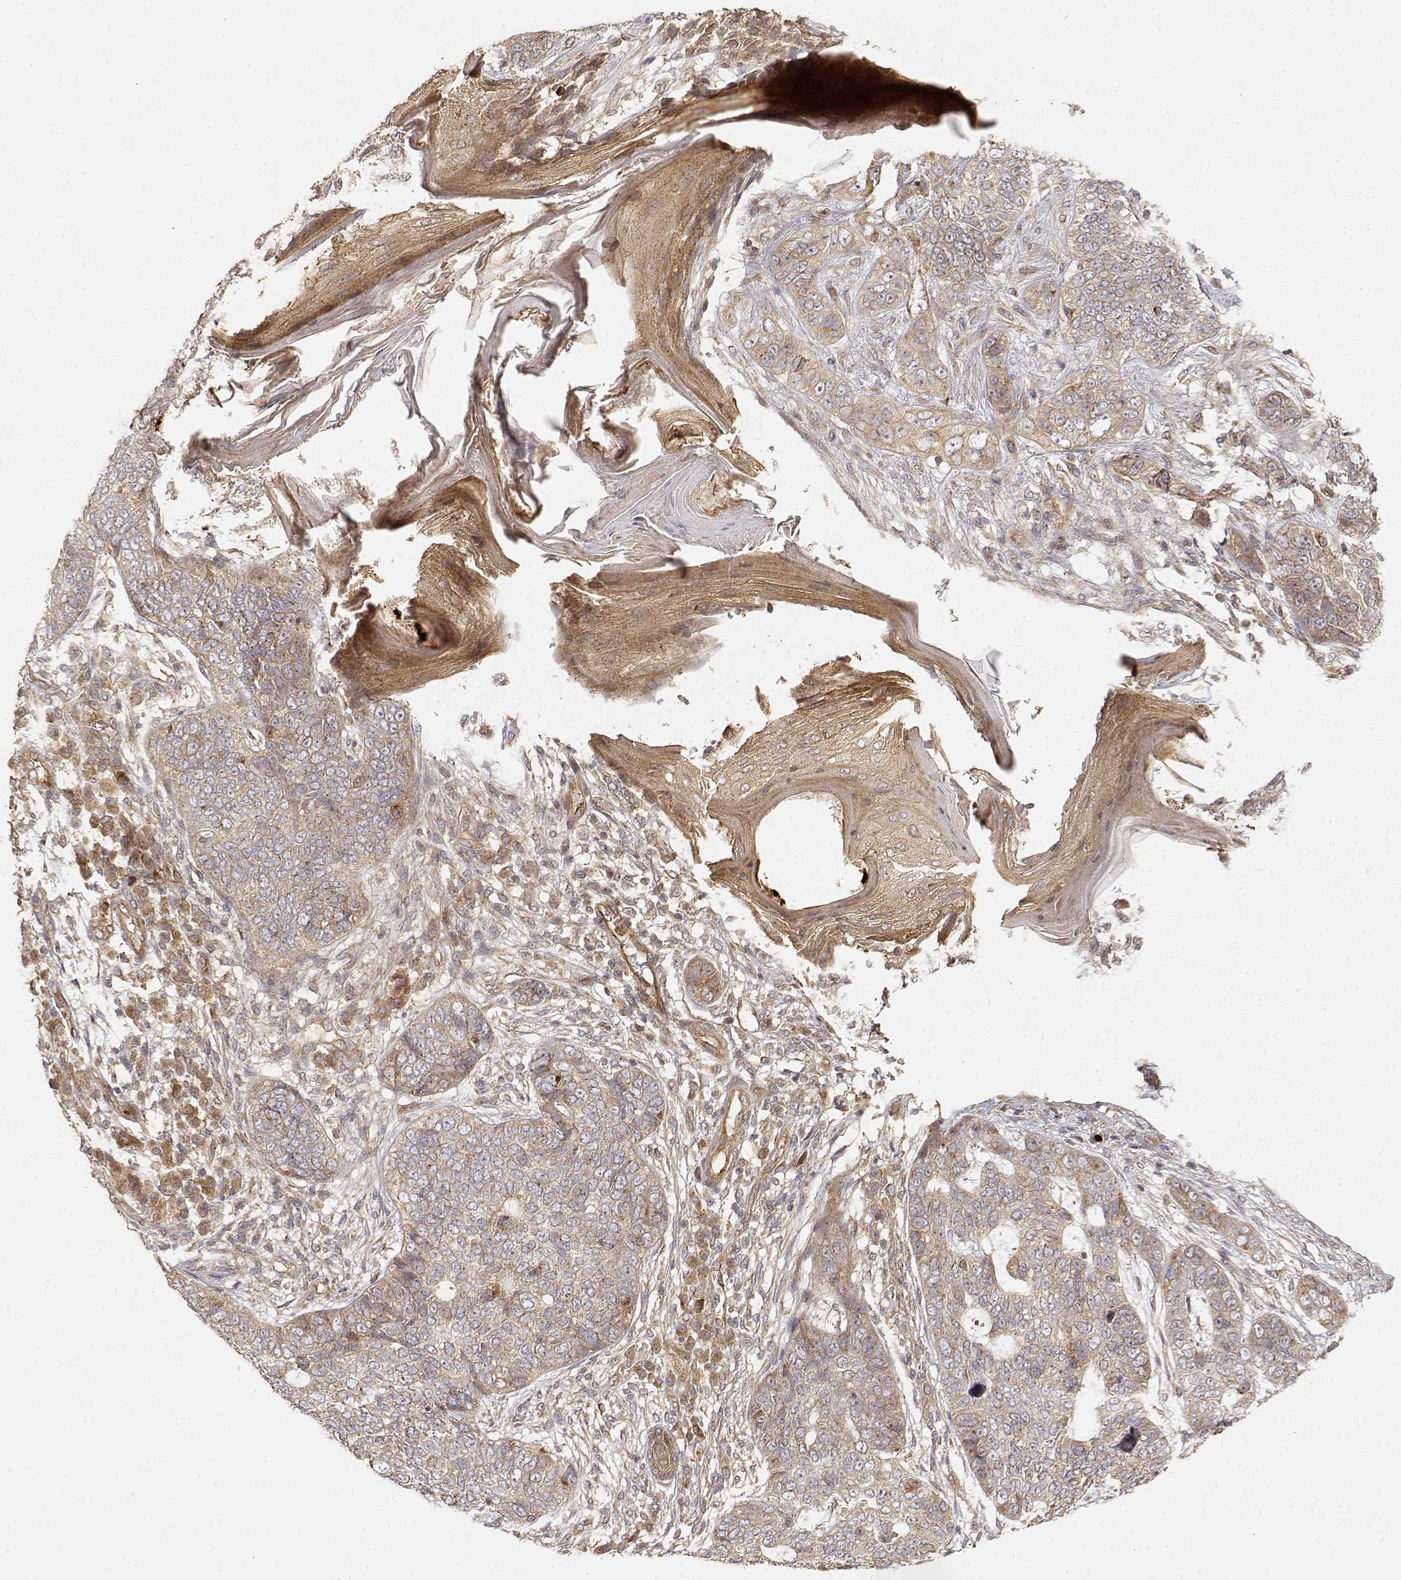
{"staining": {"intensity": "weak", "quantity": ">75%", "location": "cytoplasmic/membranous"}, "tissue": "skin cancer", "cell_type": "Tumor cells", "image_type": "cancer", "snomed": [{"axis": "morphology", "description": "Basal cell carcinoma"}, {"axis": "topography", "description": "Skin"}], "caption": "Immunohistochemical staining of human basal cell carcinoma (skin) shows low levels of weak cytoplasmic/membranous positivity in approximately >75% of tumor cells.", "gene": "CDK5RAP2", "patient": {"sex": "female", "age": 69}}